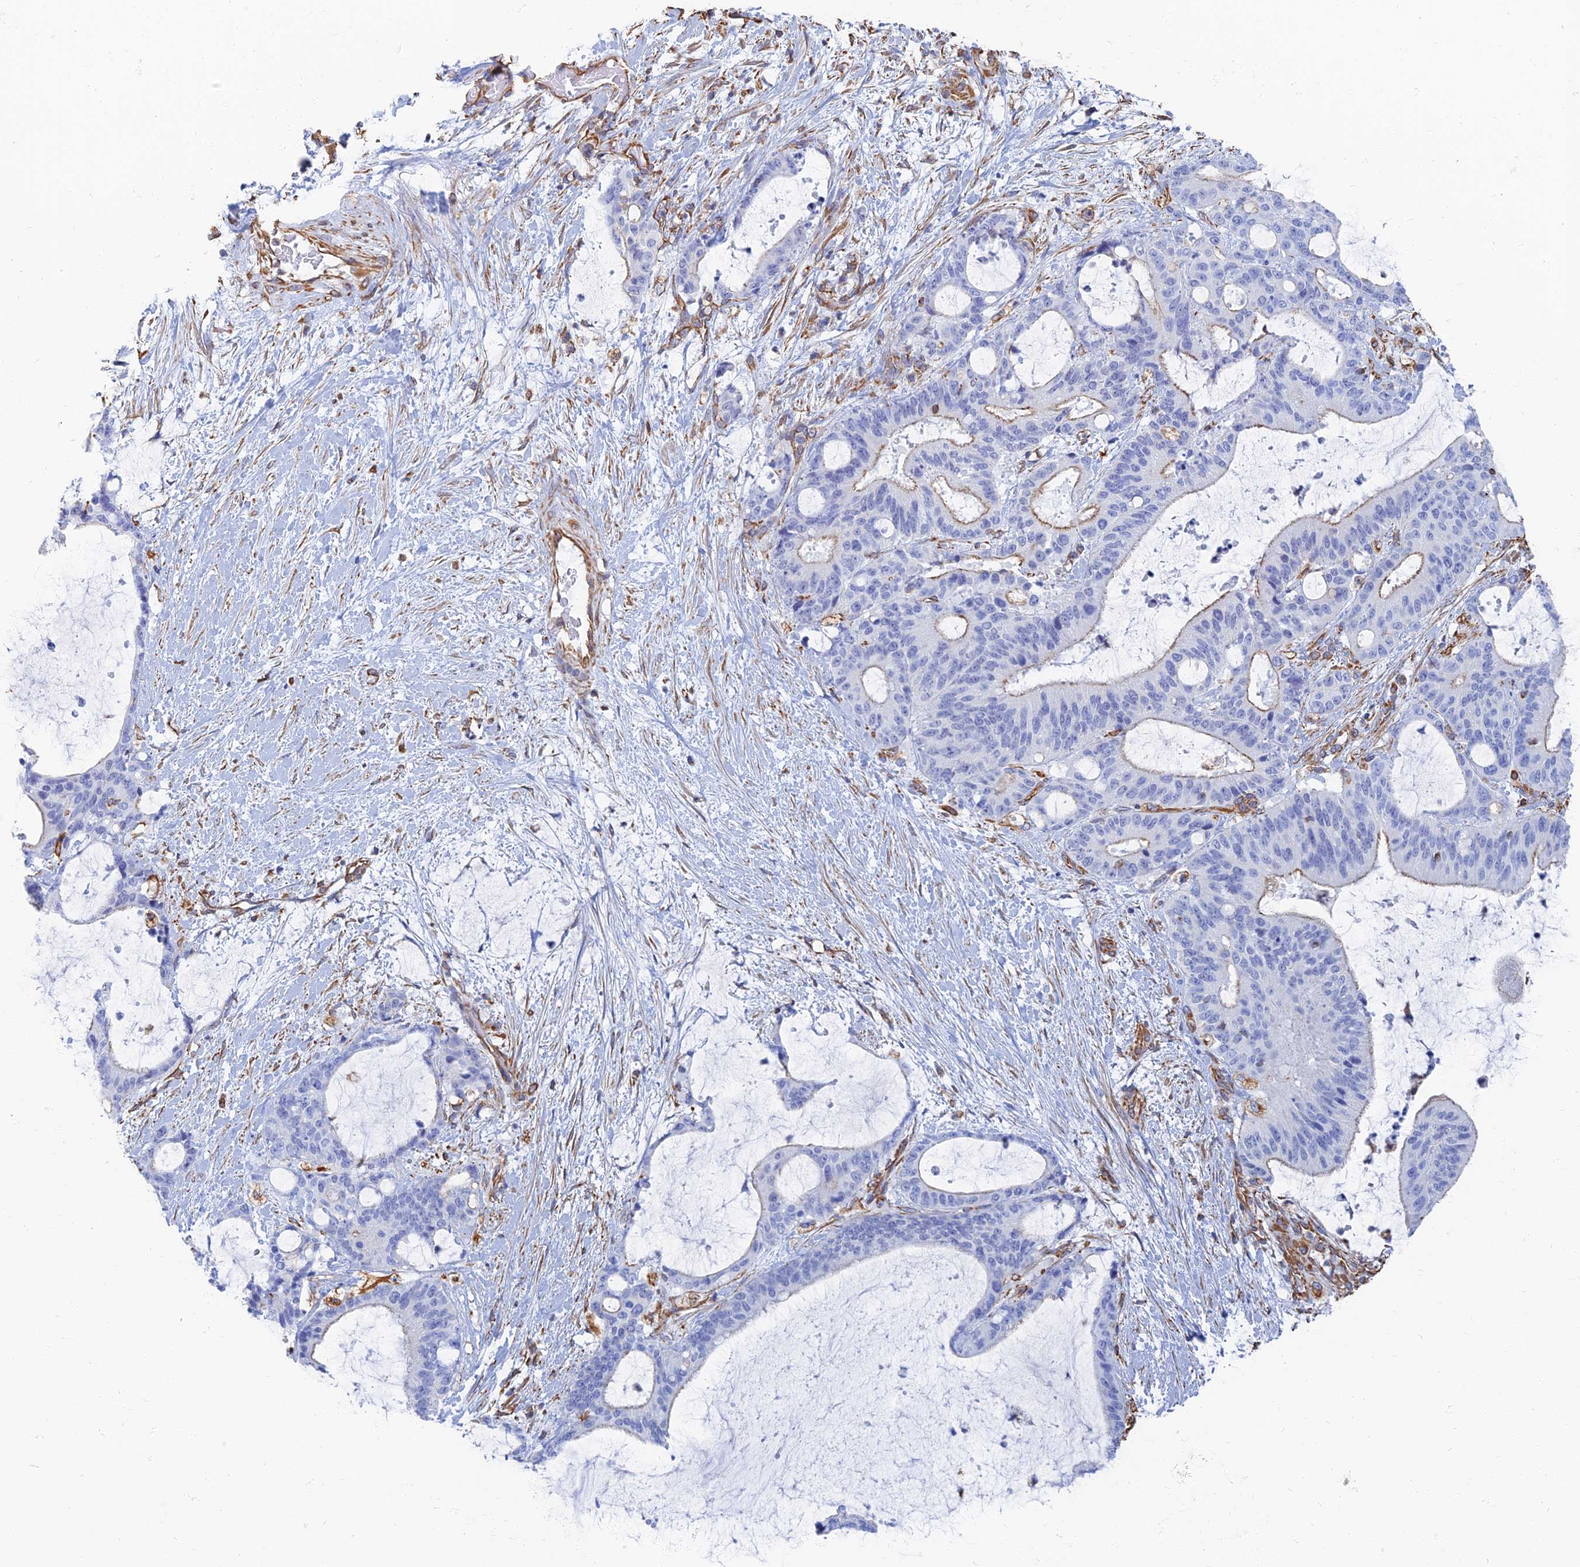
{"staining": {"intensity": "weak", "quantity": "<25%", "location": "cytoplasmic/membranous"}, "tissue": "liver cancer", "cell_type": "Tumor cells", "image_type": "cancer", "snomed": [{"axis": "morphology", "description": "Normal tissue, NOS"}, {"axis": "morphology", "description": "Cholangiocarcinoma"}, {"axis": "topography", "description": "Liver"}, {"axis": "topography", "description": "Peripheral nerve tissue"}], "caption": "Liver cholangiocarcinoma was stained to show a protein in brown. There is no significant positivity in tumor cells.", "gene": "RMC1", "patient": {"sex": "female", "age": 73}}